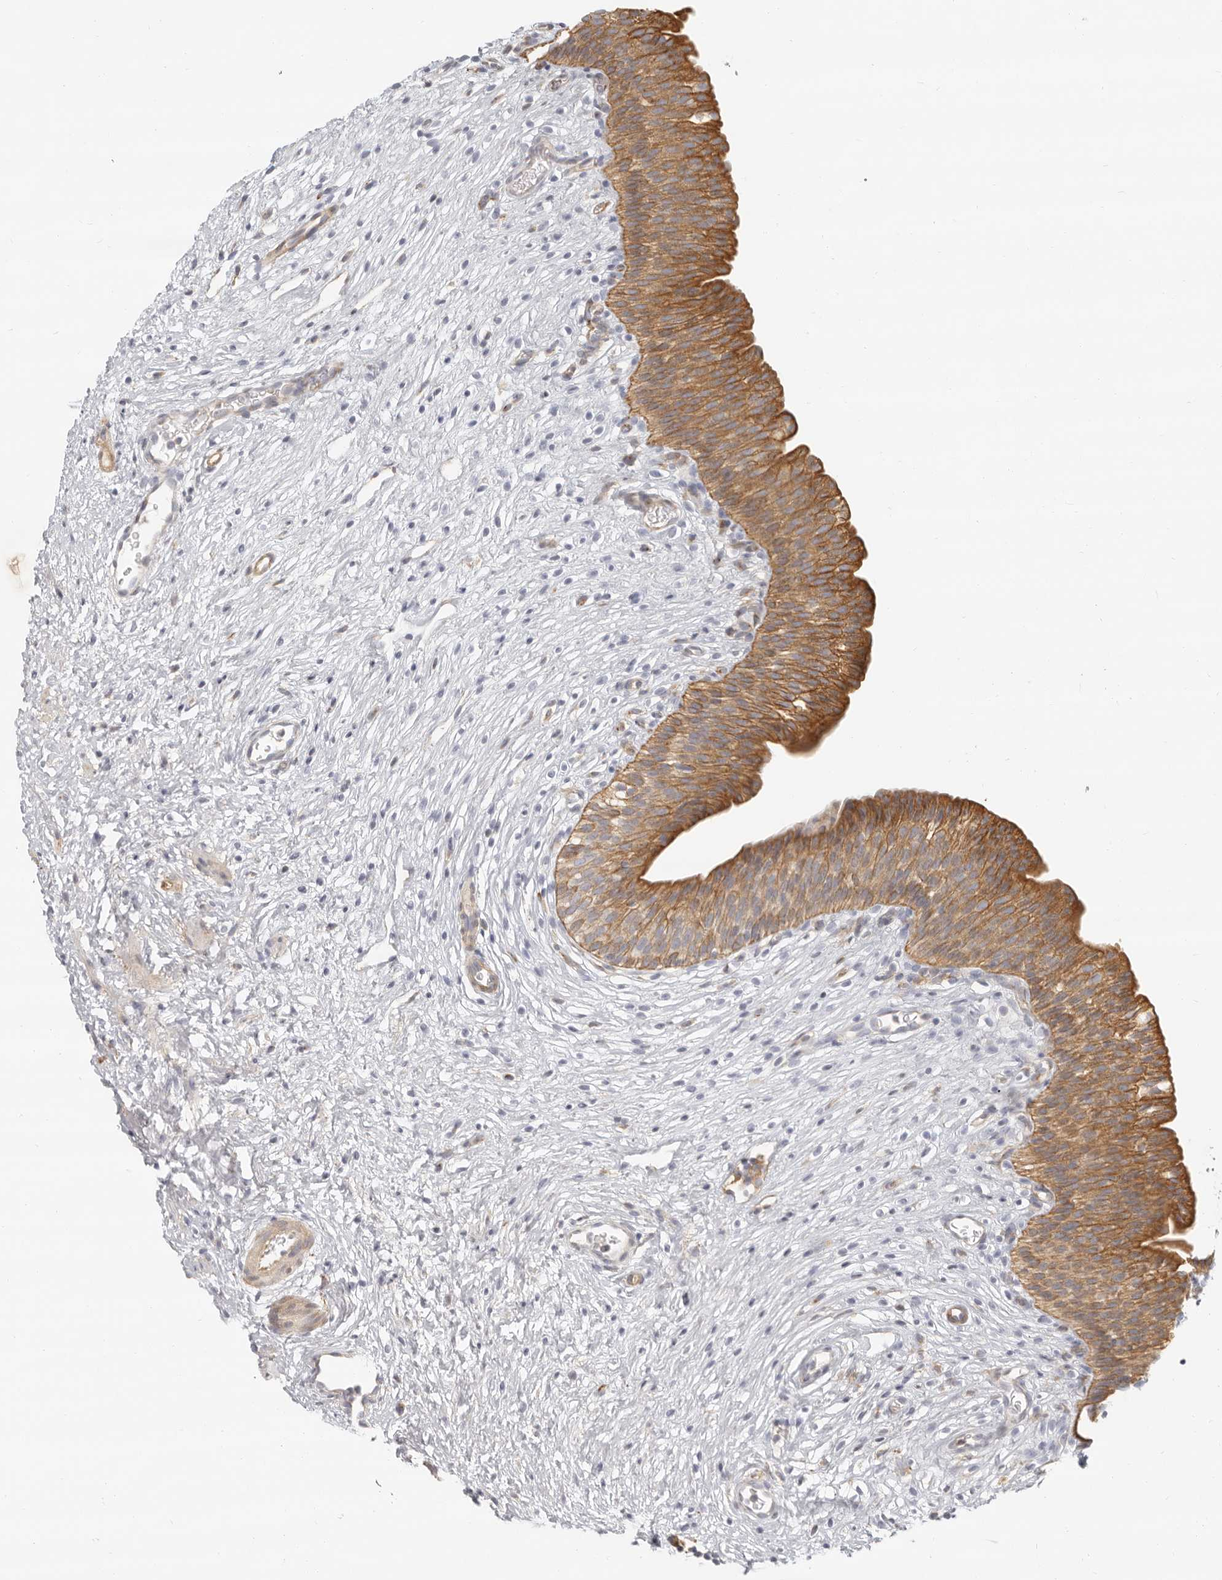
{"staining": {"intensity": "moderate", "quantity": ">75%", "location": "cytoplasmic/membranous"}, "tissue": "urinary bladder", "cell_type": "Urothelial cells", "image_type": "normal", "snomed": [{"axis": "morphology", "description": "Normal tissue, NOS"}, {"axis": "topography", "description": "Urinary bladder"}], "caption": "Immunohistochemical staining of normal human urinary bladder shows moderate cytoplasmic/membranous protein expression in approximately >75% of urothelial cells. (DAB = brown stain, brightfield microscopy at high magnification).", "gene": "NIBAN1", "patient": {"sex": "male", "age": 1}}